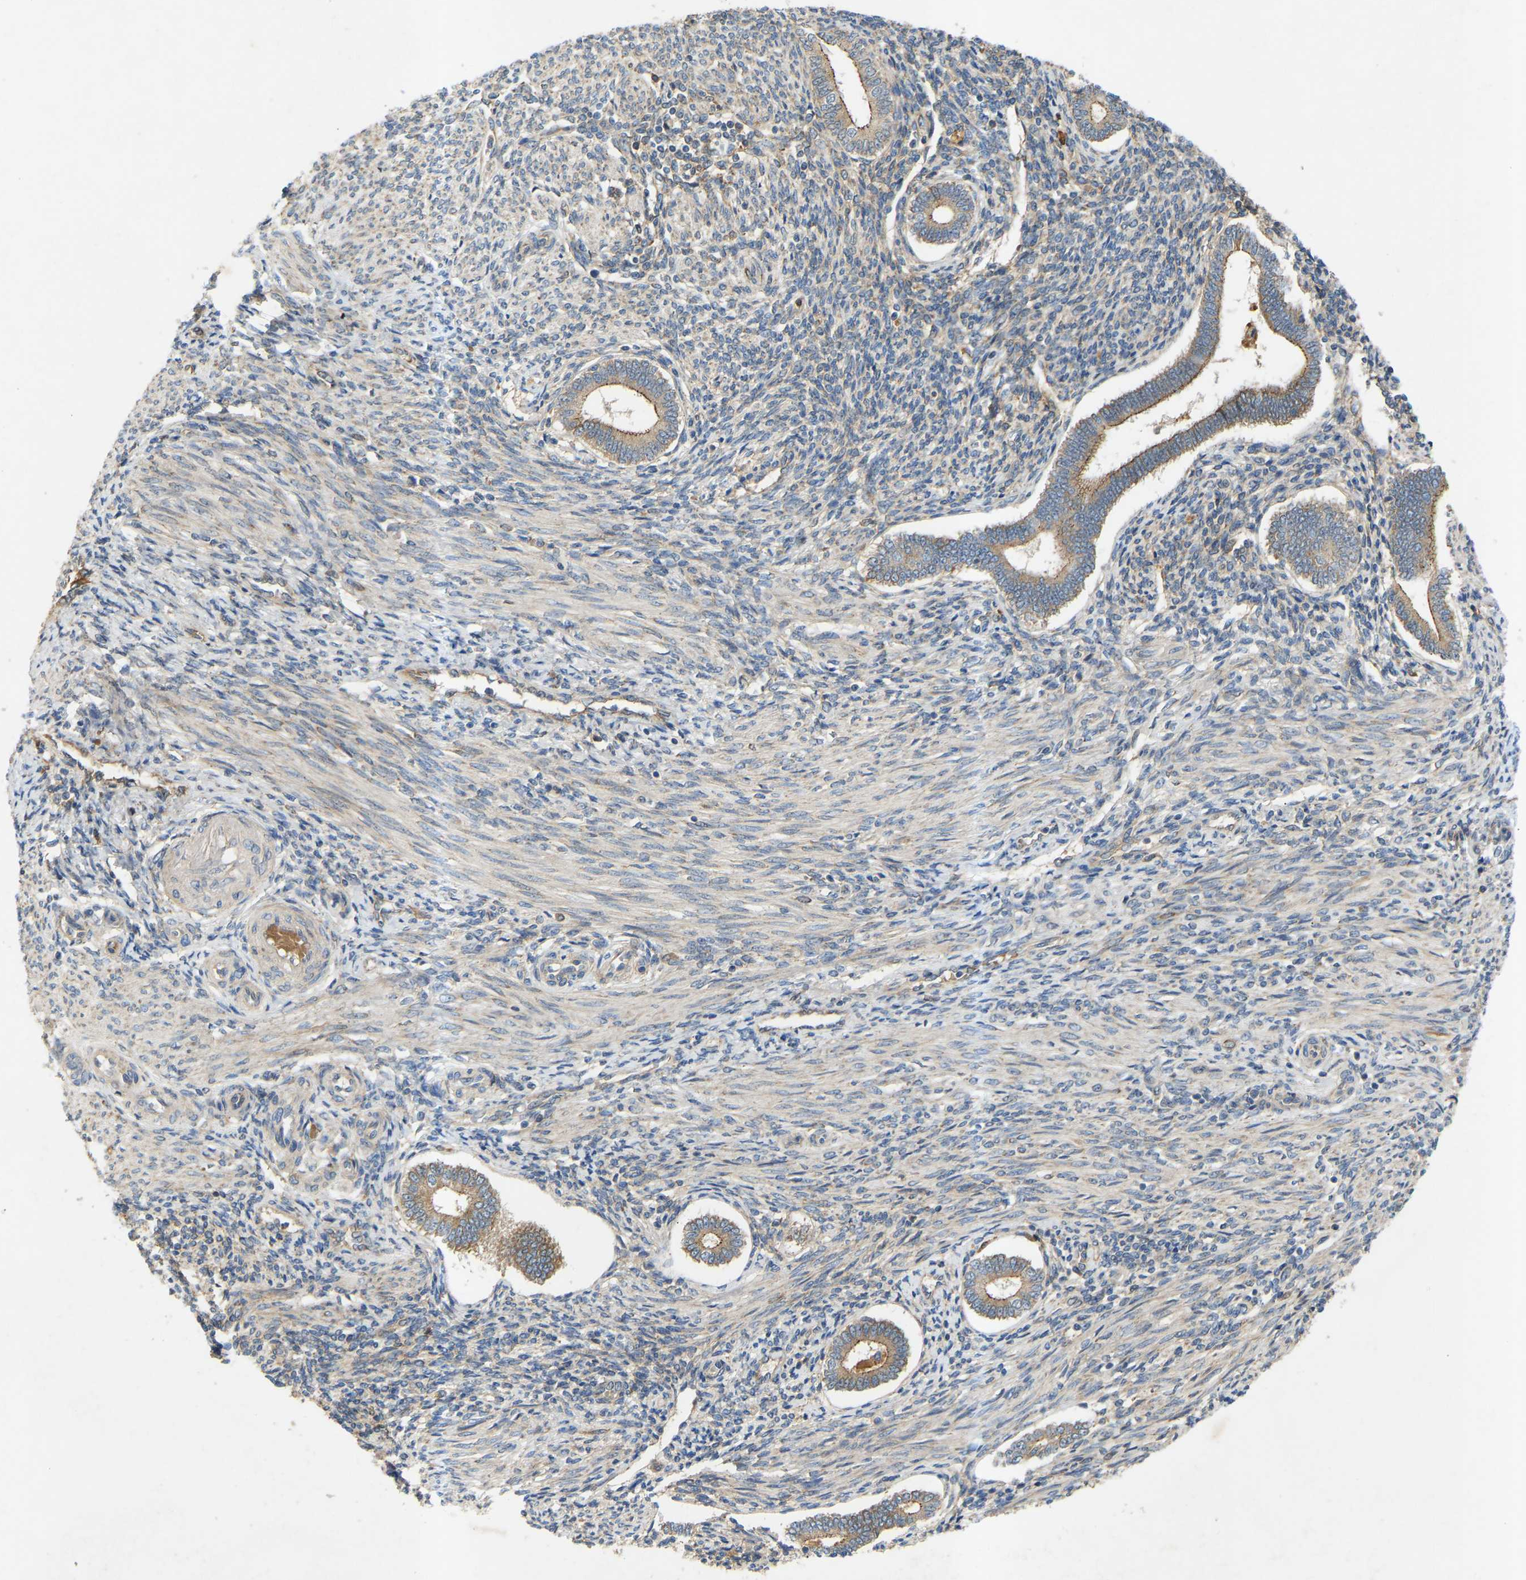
{"staining": {"intensity": "moderate", "quantity": "25%-75%", "location": "cytoplasmic/membranous"}, "tissue": "endometrium", "cell_type": "Cells in endometrial stroma", "image_type": "normal", "snomed": [{"axis": "morphology", "description": "Normal tissue, NOS"}, {"axis": "topography", "description": "Endometrium"}], "caption": "Immunohistochemical staining of normal human endometrium shows medium levels of moderate cytoplasmic/membranous positivity in approximately 25%-75% of cells in endometrial stroma.", "gene": "ATP5MF", "patient": {"sex": "female", "age": 42}}